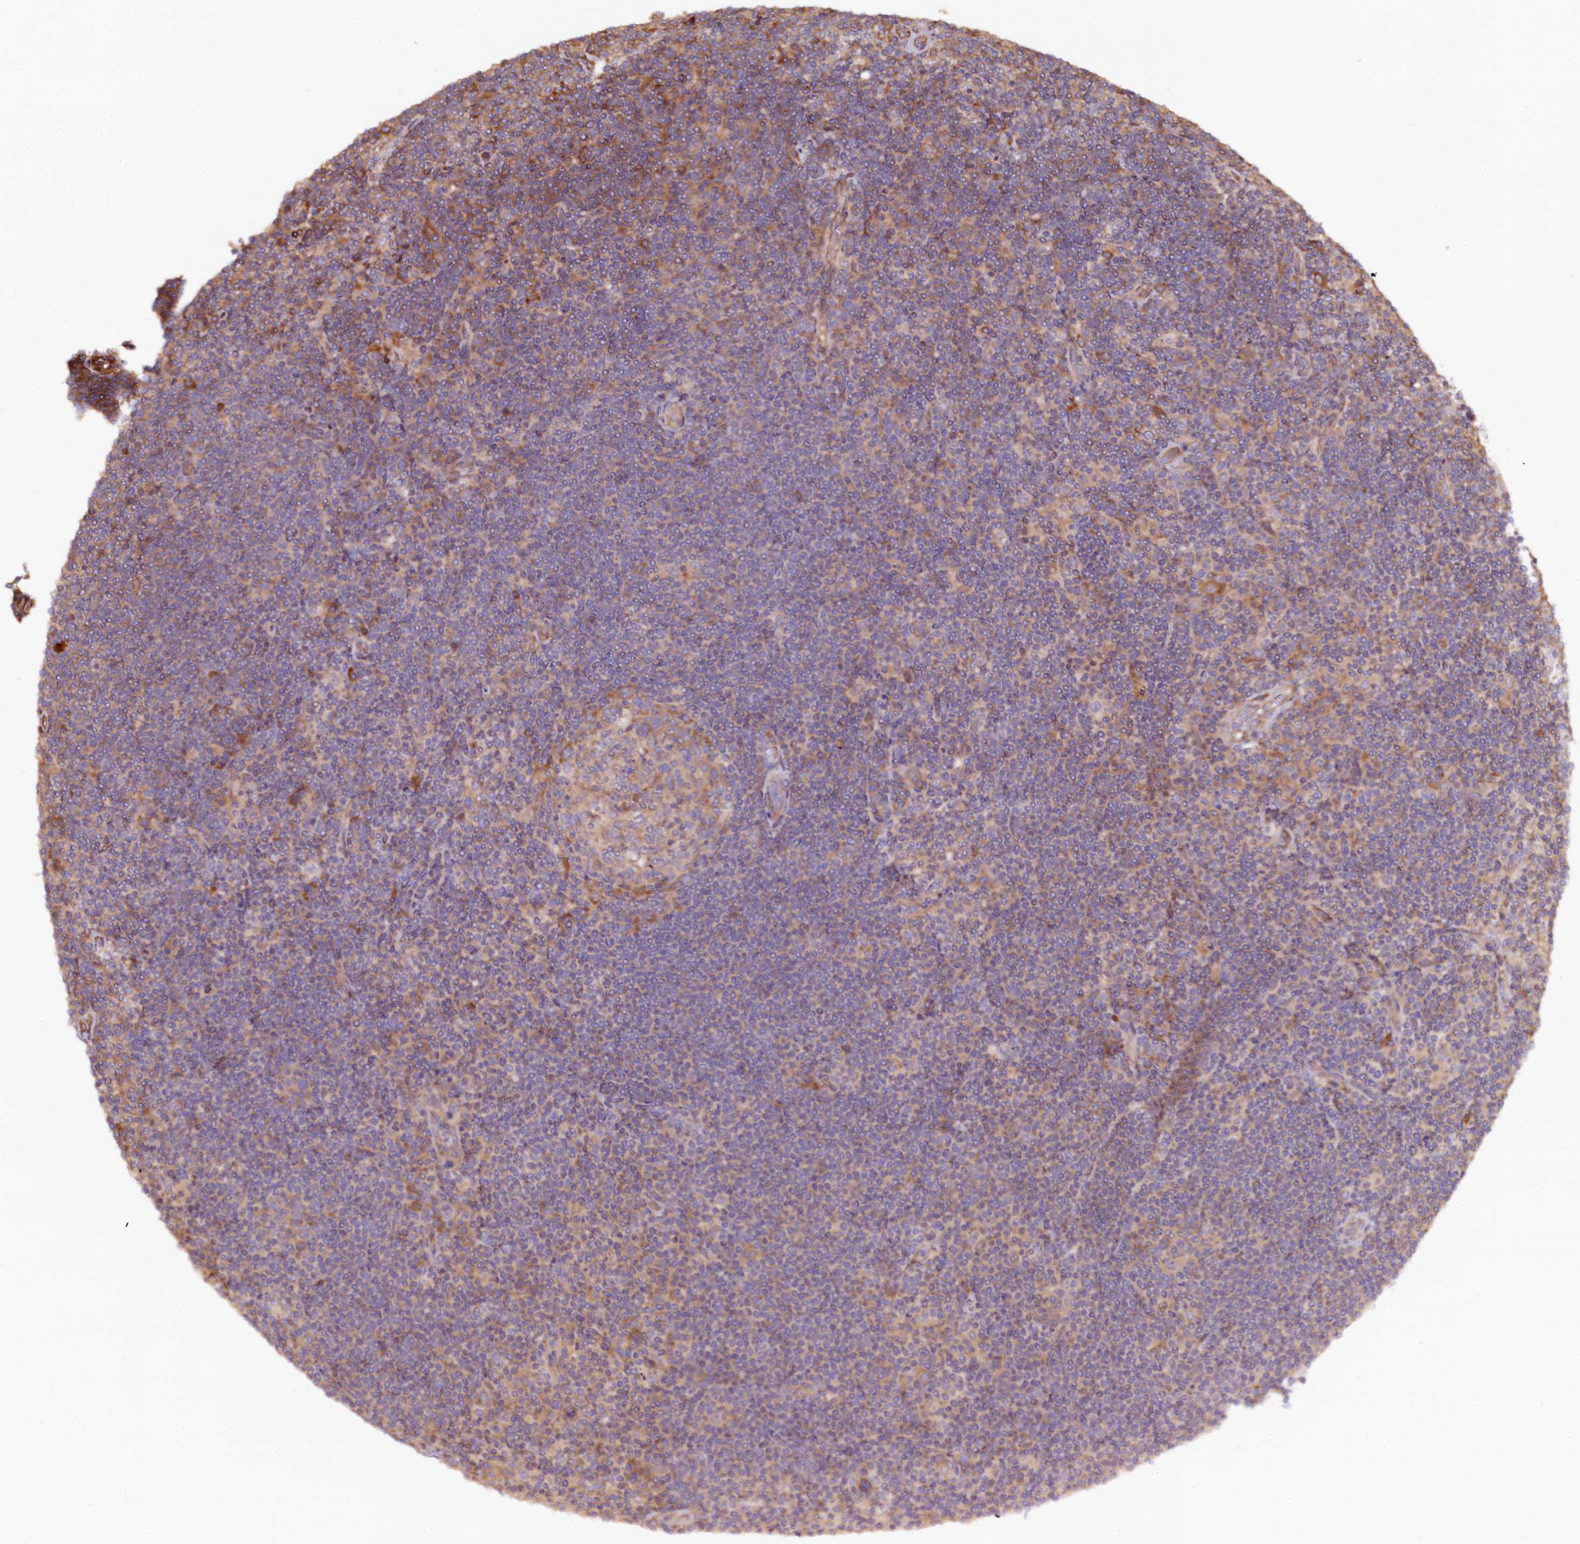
{"staining": {"intensity": "moderate", "quantity": "<25%", "location": "cytoplasmic/membranous"}, "tissue": "lymphoma", "cell_type": "Tumor cells", "image_type": "cancer", "snomed": [{"axis": "morphology", "description": "Hodgkin's disease, NOS"}, {"axis": "topography", "description": "Lymph node"}], "caption": "Immunohistochemical staining of human Hodgkin's disease displays moderate cytoplasmic/membranous protein expression in approximately <25% of tumor cells. (IHC, brightfield microscopy, high magnification).", "gene": "KLHDC4", "patient": {"sex": "female", "age": 57}}